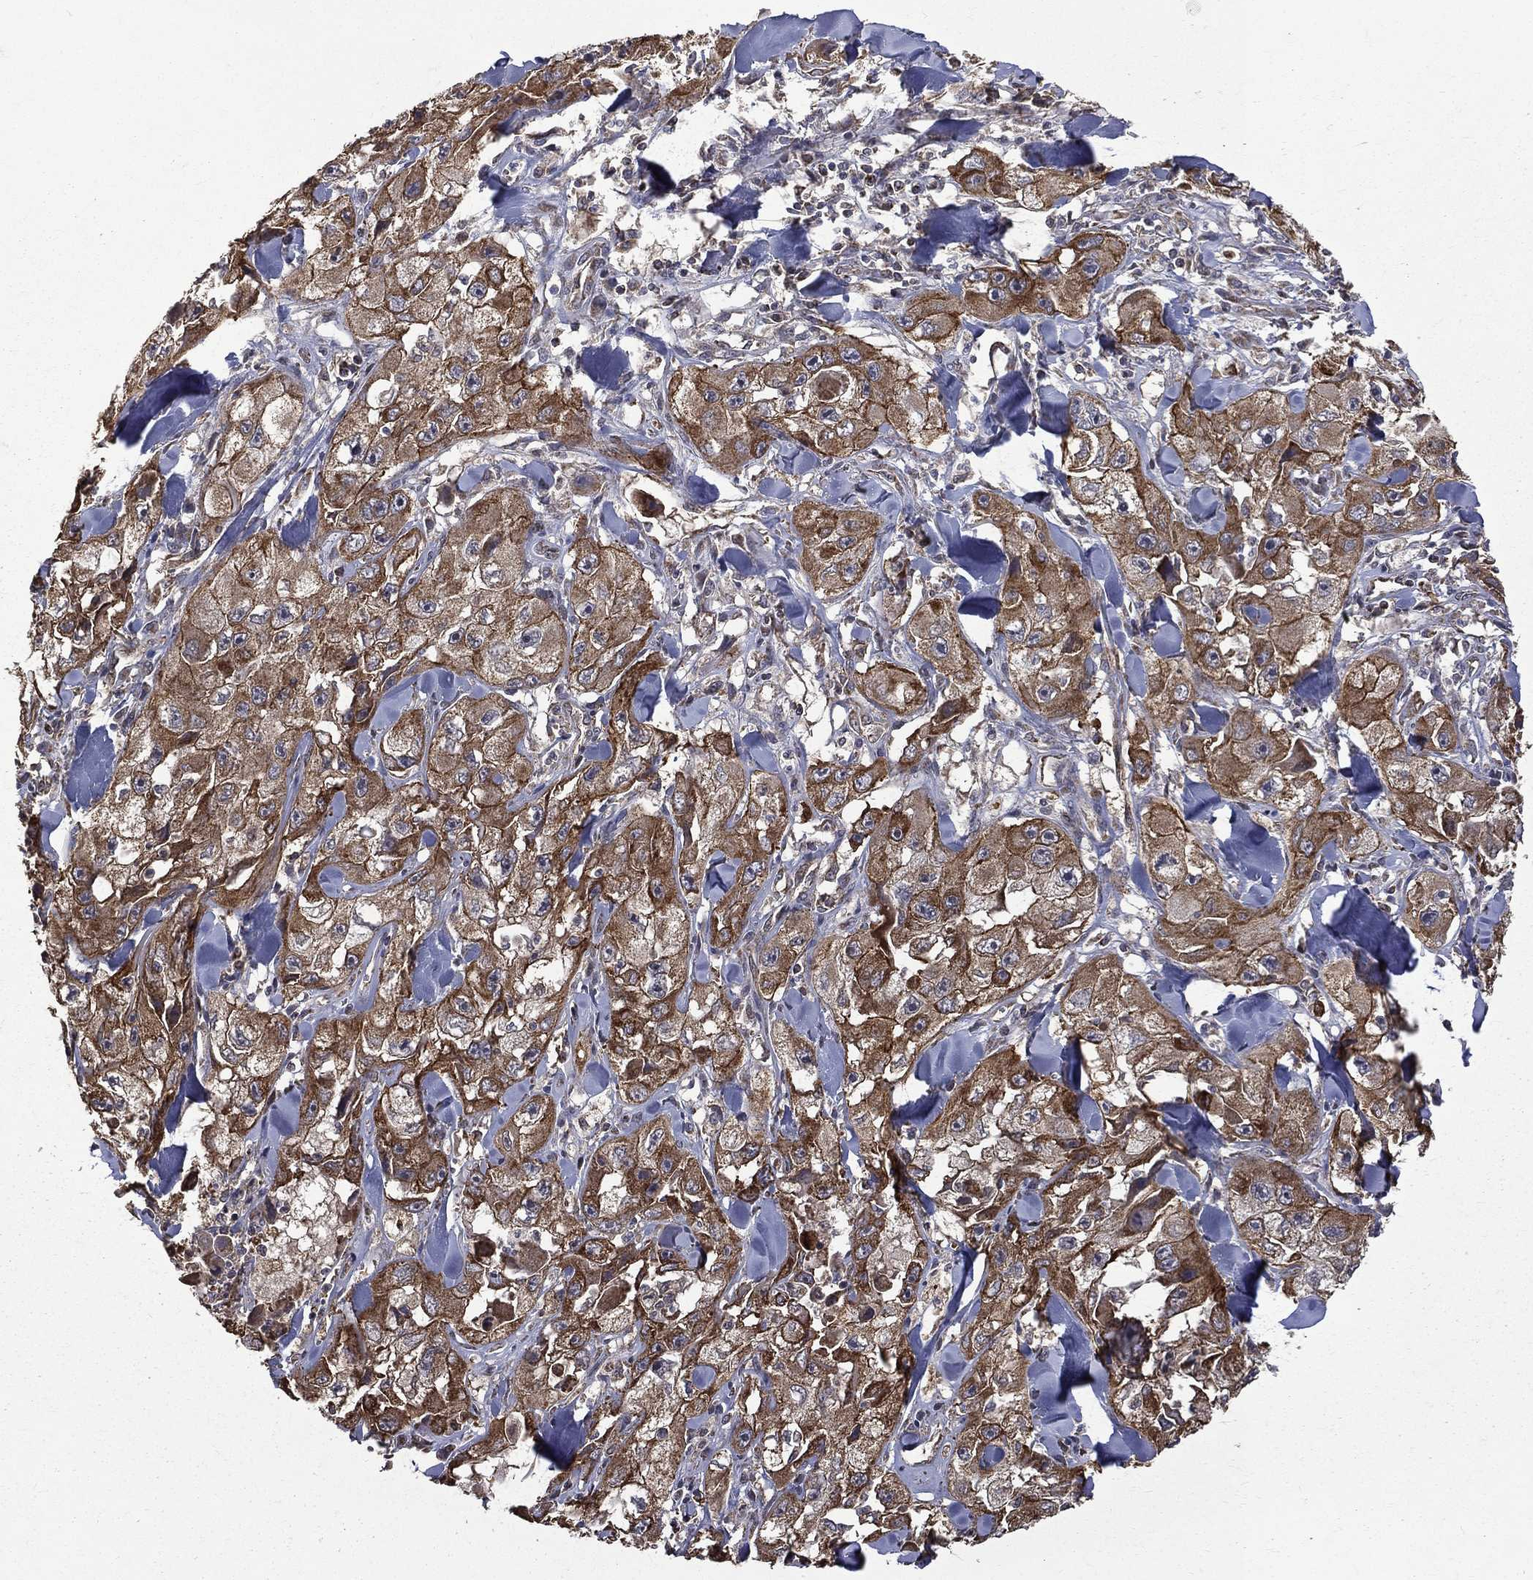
{"staining": {"intensity": "strong", "quantity": ">75%", "location": "cytoplasmic/membranous"}, "tissue": "skin cancer", "cell_type": "Tumor cells", "image_type": "cancer", "snomed": [{"axis": "morphology", "description": "Squamous cell carcinoma, NOS"}, {"axis": "topography", "description": "Skin"}, {"axis": "topography", "description": "Subcutis"}], "caption": "IHC histopathology image of human skin cancer (squamous cell carcinoma) stained for a protein (brown), which exhibits high levels of strong cytoplasmic/membranous expression in approximately >75% of tumor cells.", "gene": "RPGR", "patient": {"sex": "male", "age": 73}}